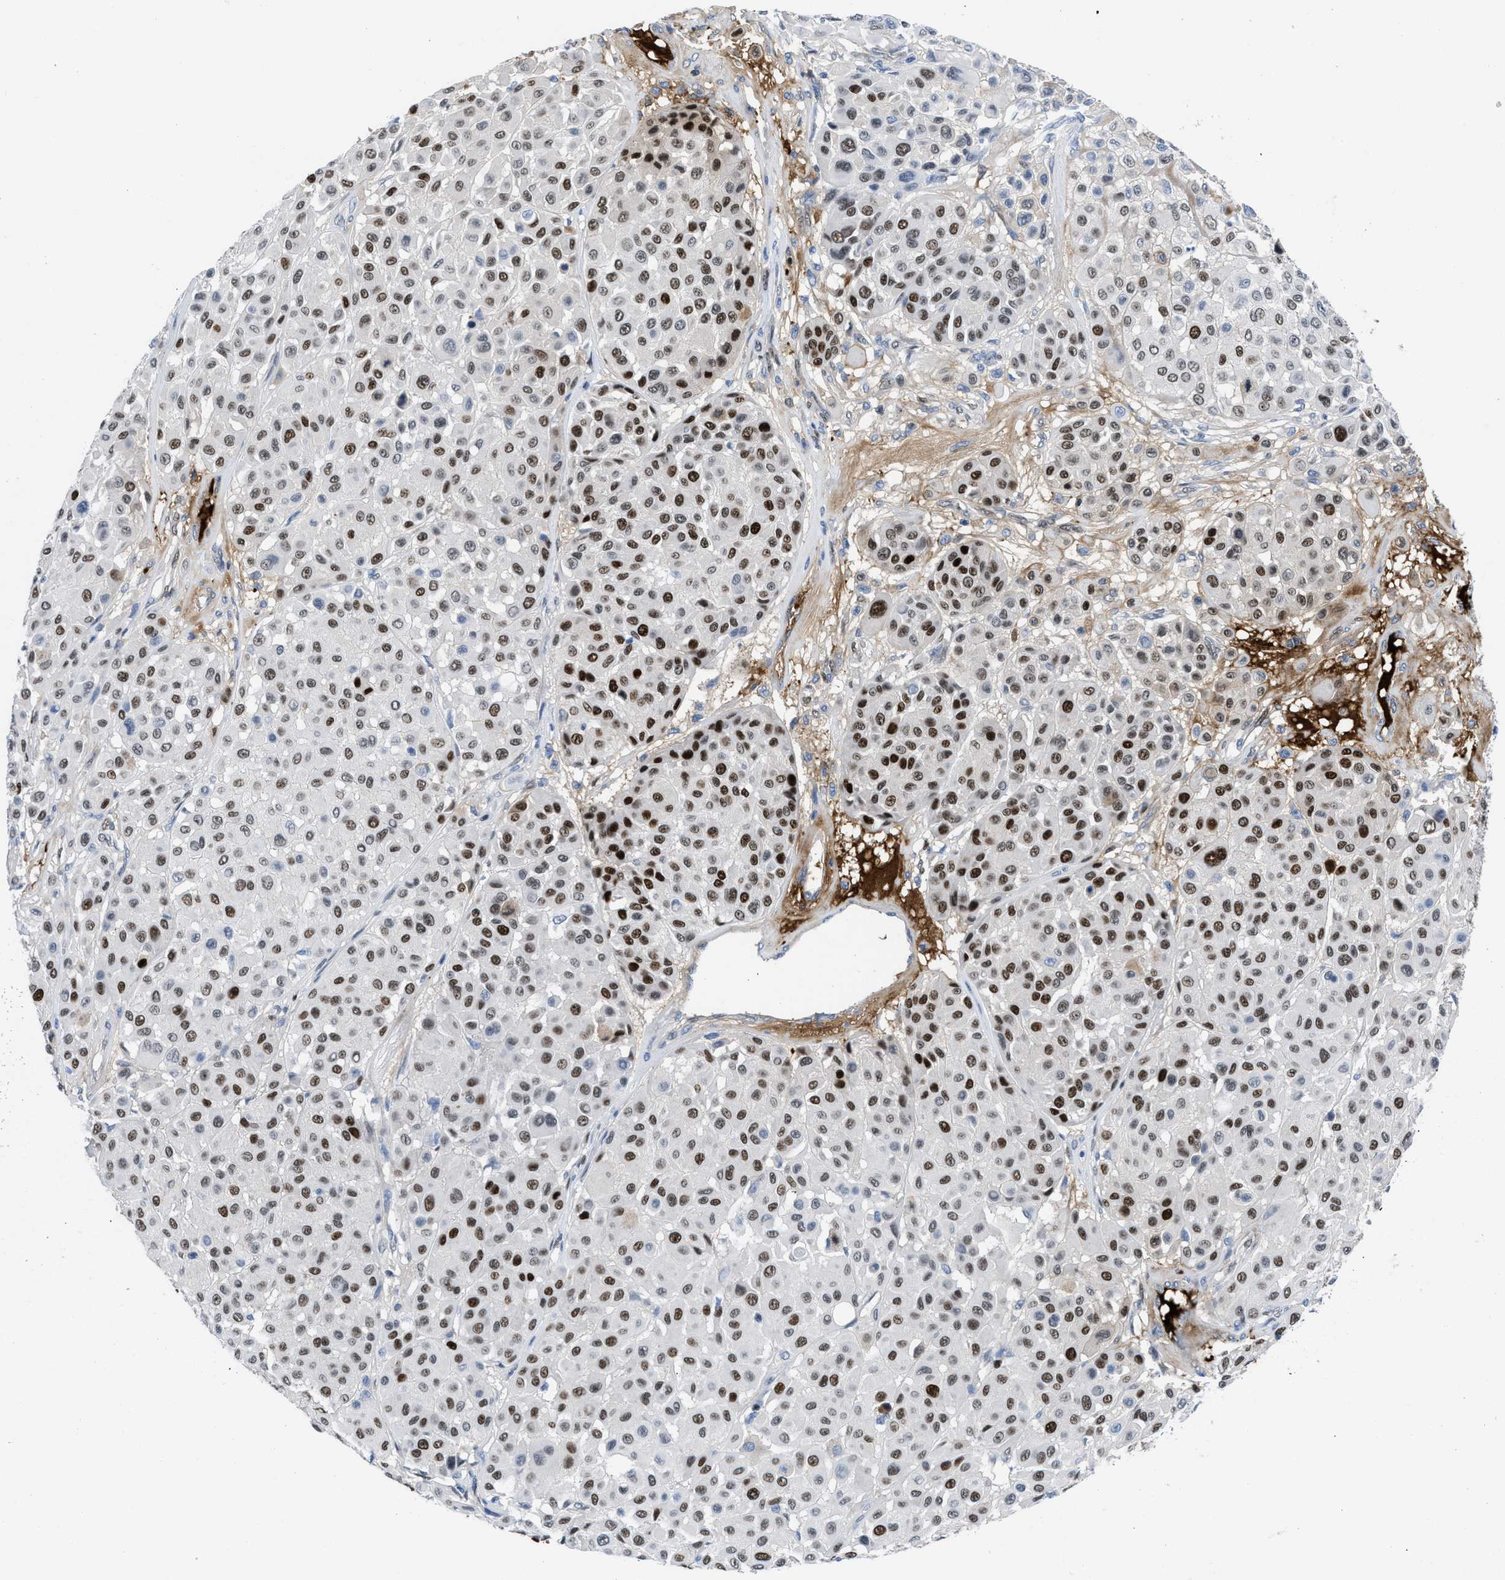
{"staining": {"intensity": "strong", "quantity": ">75%", "location": "nuclear"}, "tissue": "melanoma", "cell_type": "Tumor cells", "image_type": "cancer", "snomed": [{"axis": "morphology", "description": "Malignant melanoma, Metastatic site"}, {"axis": "topography", "description": "Soft tissue"}], "caption": "Immunohistochemistry (IHC) of human melanoma displays high levels of strong nuclear expression in approximately >75% of tumor cells. The protein is shown in brown color, while the nuclei are stained blue.", "gene": "LEF1", "patient": {"sex": "male", "age": 41}}